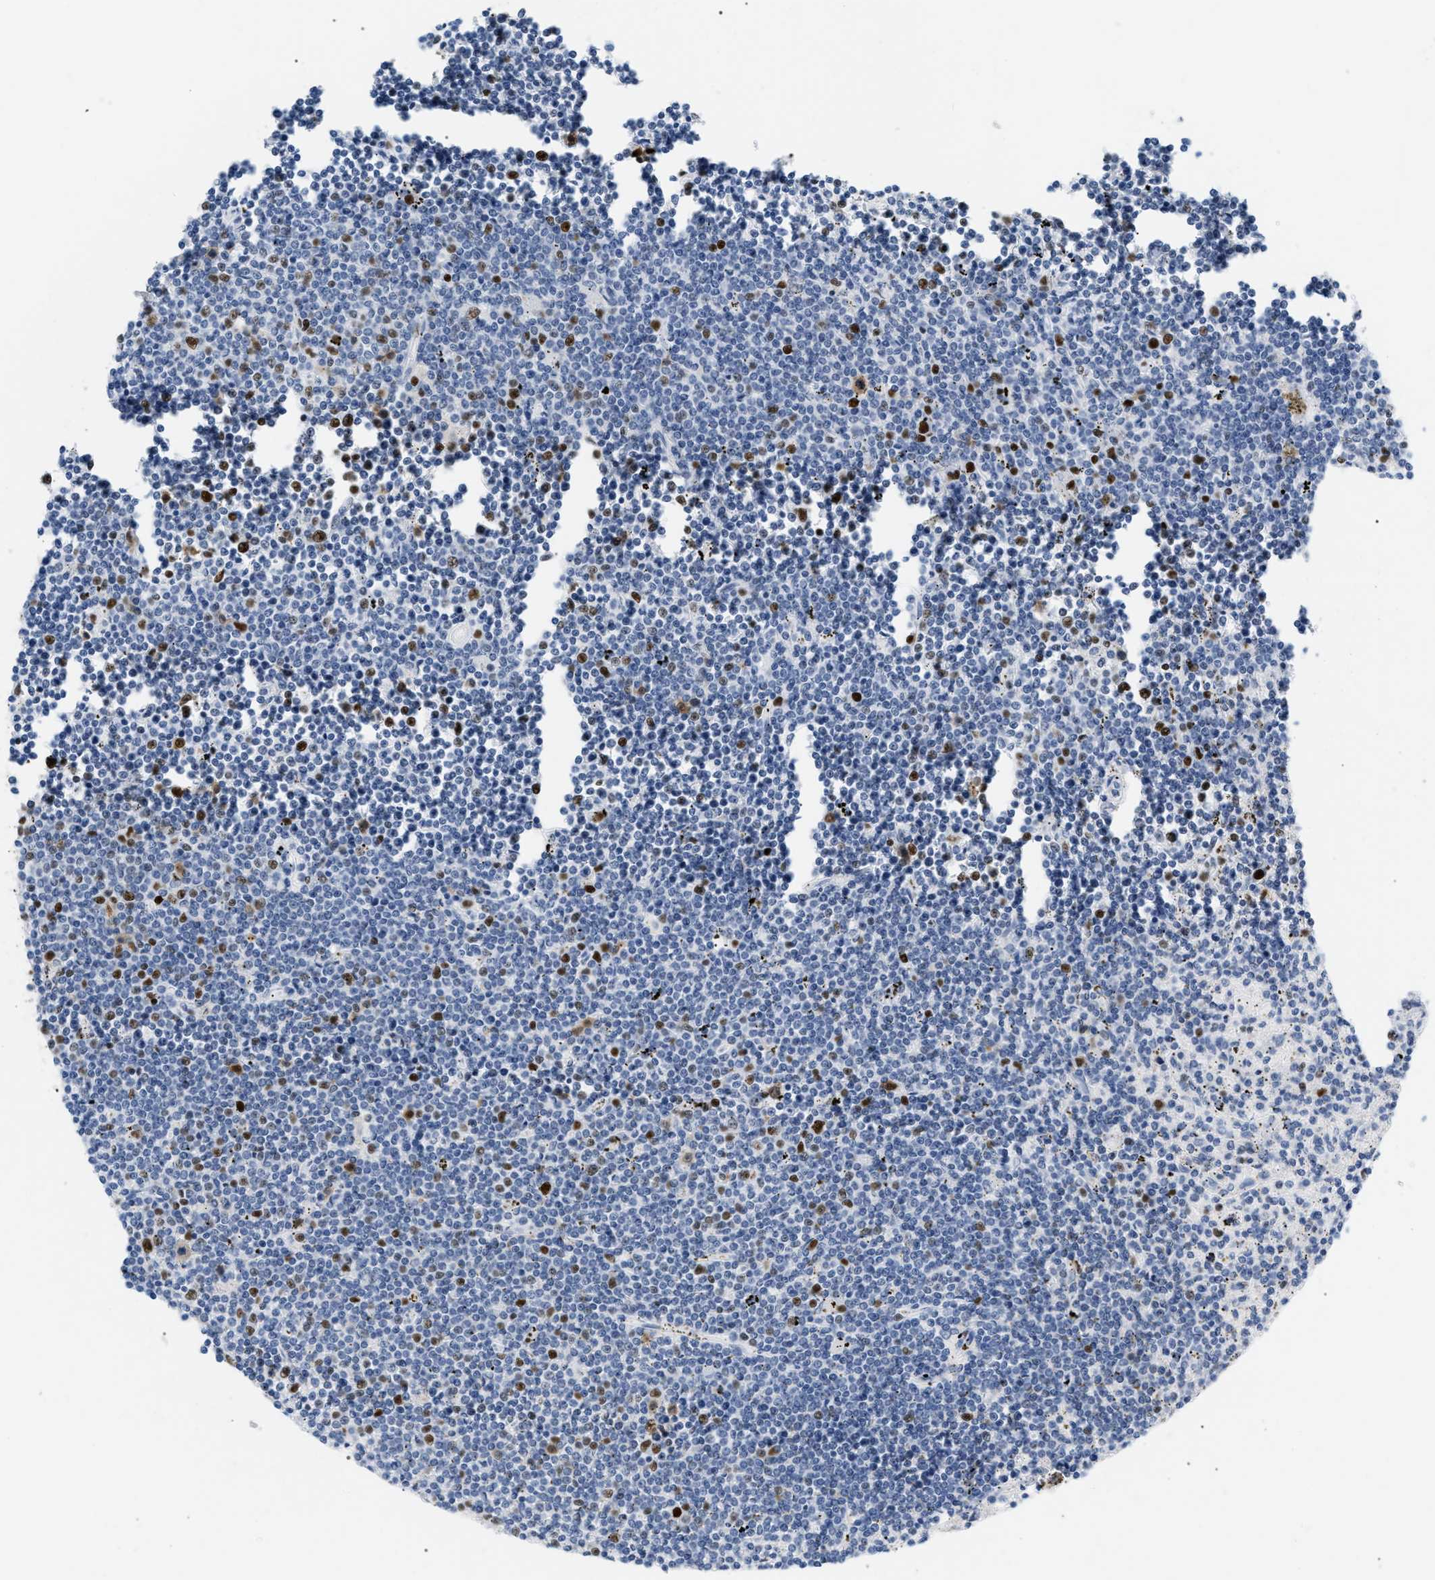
{"staining": {"intensity": "negative", "quantity": "none", "location": "none"}, "tissue": "lymphoma", "cell_type": "Tumor cells", "image_type": "cancer", "snomed": [{"axis": "morphology", "description": "Malignant lymphoma, non-Hodgkin's type, Low grade"}, {"axis": "topography", "description": "Spleen"}], "caption": "High power microscopy micrograph of an IHC photomicrograph of lymphoma, revealing no significant staining in tumor cells.", "gene": "MCM7", "patient": {"sex": "male", "age": 76}}